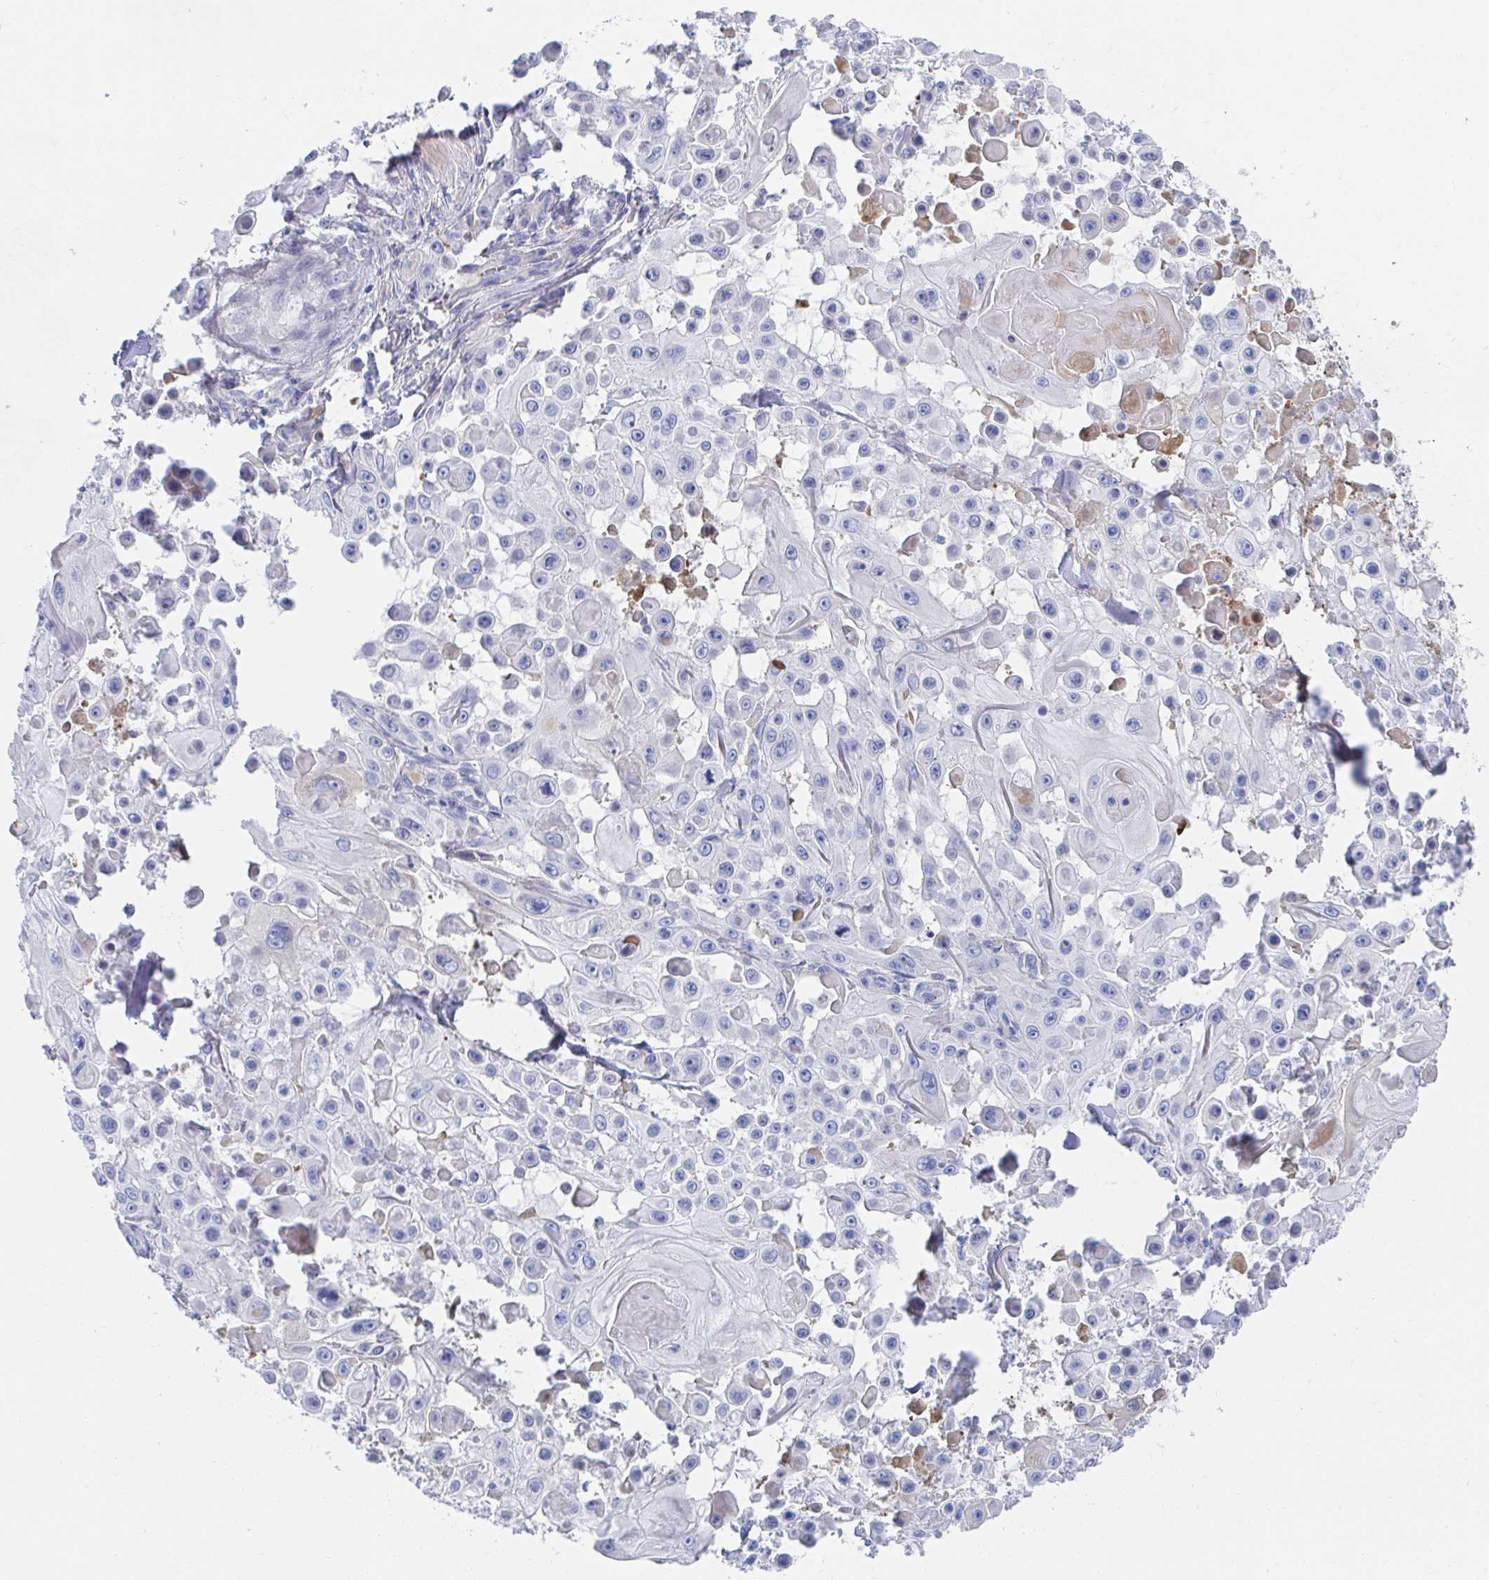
{"staining": {"intensity": "negative", "quantity": "none", "location": "none"}, "tissue": "skin cancer", "cell_type": "Tumor cells", "image_type": "cancer", "snomed": [{"axis": "morphology", "description": "Squamous cell carcinoma, NOS"}, {"axis": "topography", "description": "Skin"}], "caption": "Human skin cancer stained for a protein using immunohistochemistry displays no expression in tumor cells.", "gene": "TNFAIP6", "patient": {"sex": "male", "age": 91}}